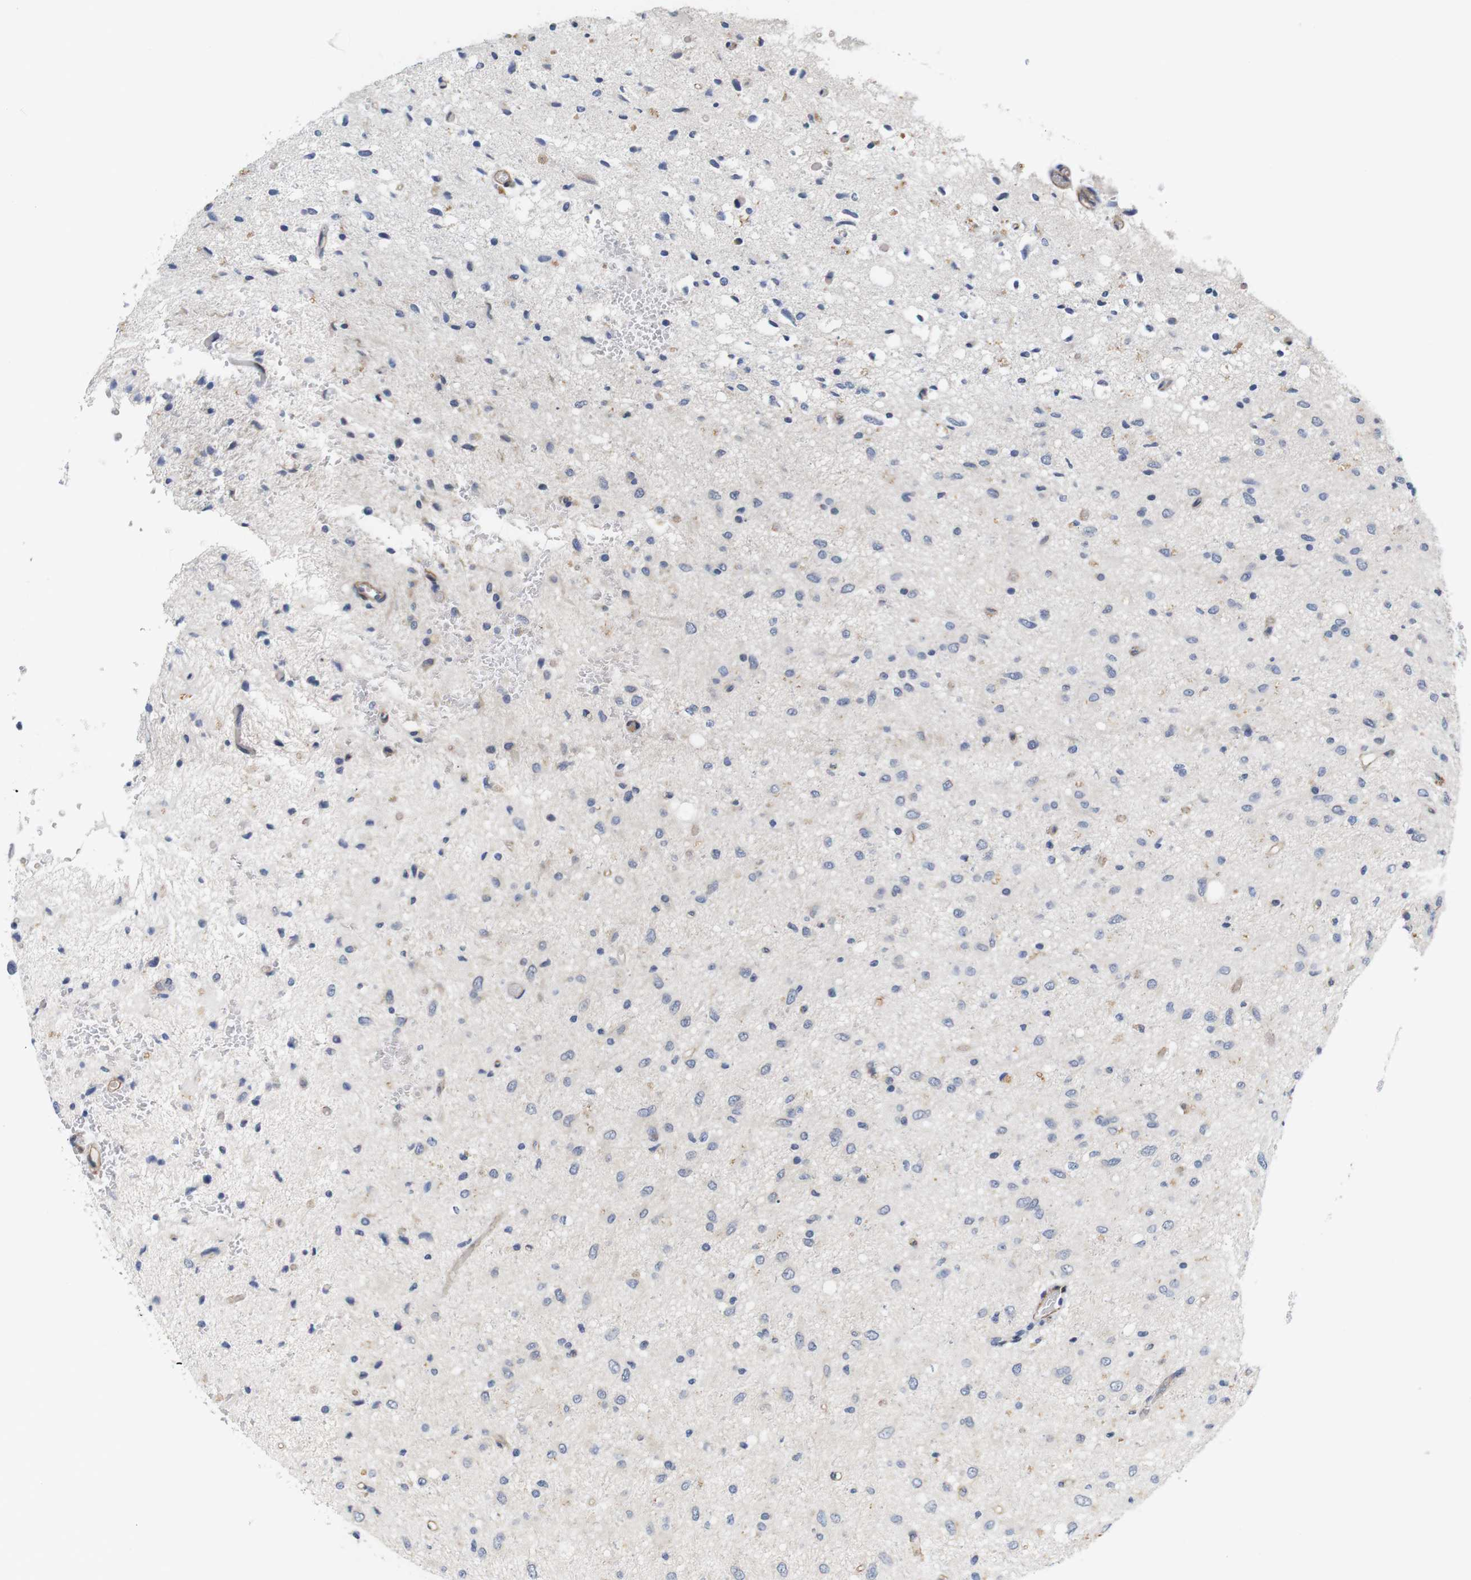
{"staining": {"intensity": "moderate", "quantity": "<25%", "location": "cytoplasmic/membranous"}, "tissue": "glioma", "cell_type": "Tumor cells", "image_type": "cancer", "snomed": [{"axis": "morphology", "description": "Glioma, malignant, Low grade"}, {"axis": "topography", "description": "Brain"}], "caption": "Human low-grade glioma (malignant) stained with a protein marker reveals moderate staining in tumor cells.", "gene": "CYB561", "patient": {"sex": "male", "age": 77}}